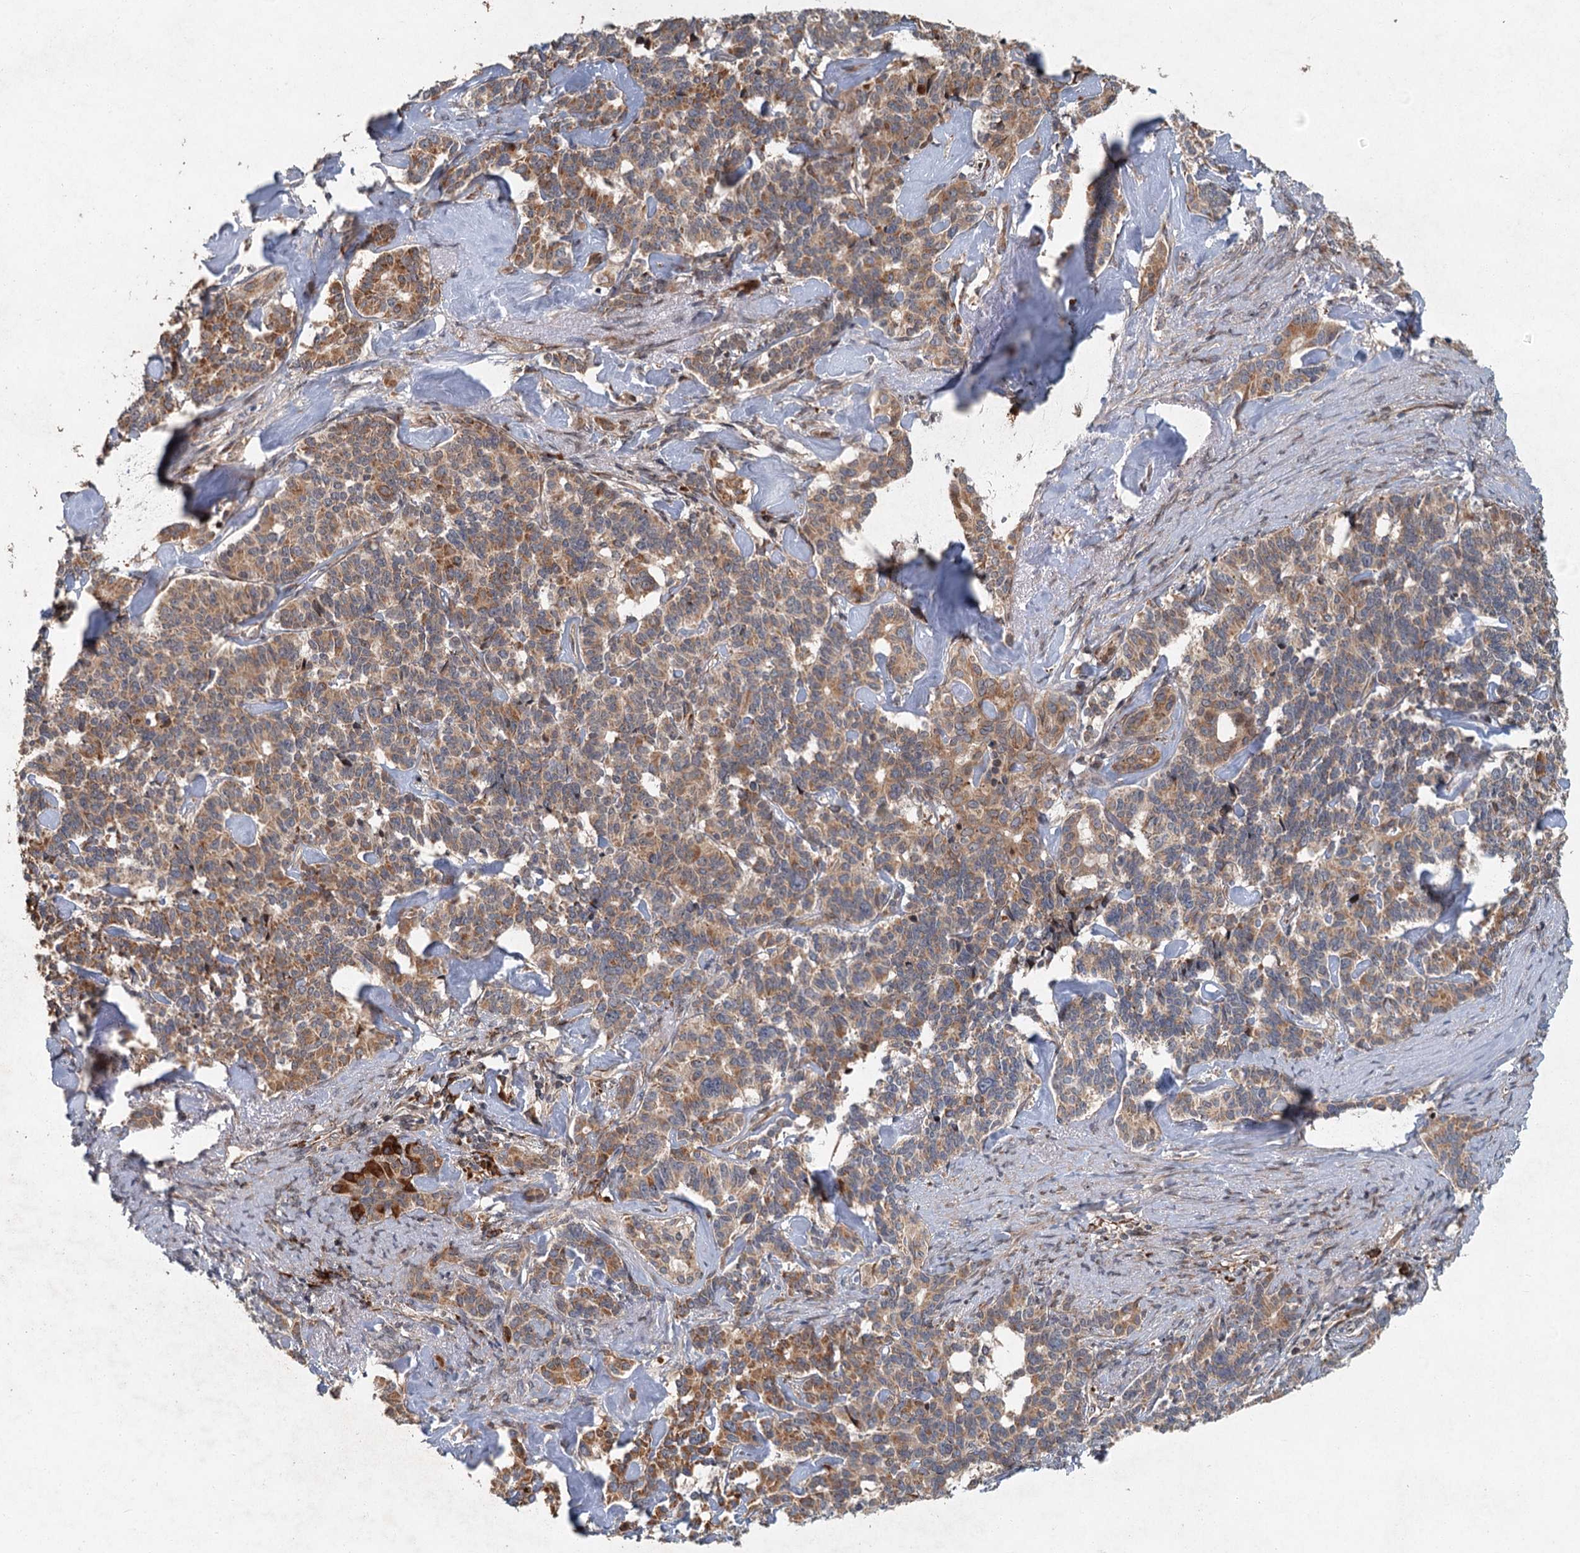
{"staining": {"intensity": "moderate", "quantity": ">75%", "location": "cytoplasmic/membranous"}, "tissue": "pancreatic cancer", "cell_type": "Tumor cells", "image_type": "cancer", "snomed": [{"axis": "morphology", "description": "Adenocarcinoma, NOS"}, {"axis": "topography", "description": "Pancreas"}], "caption": "IHC staining of pancreatic cancer (adenocarcinoma), which demonstrates medium levels of moderate cytoplasmic/membranous positivity in about >75% of tumor cells indicating moderate cytoplasmic/membranous protein expression. The staining was performed using DAB (brown) for protein detection and nuclei were counterstained in hematoxylin (blue).", "gene": "SRPX2", "patient": {"sex": "female", "age": 74}}